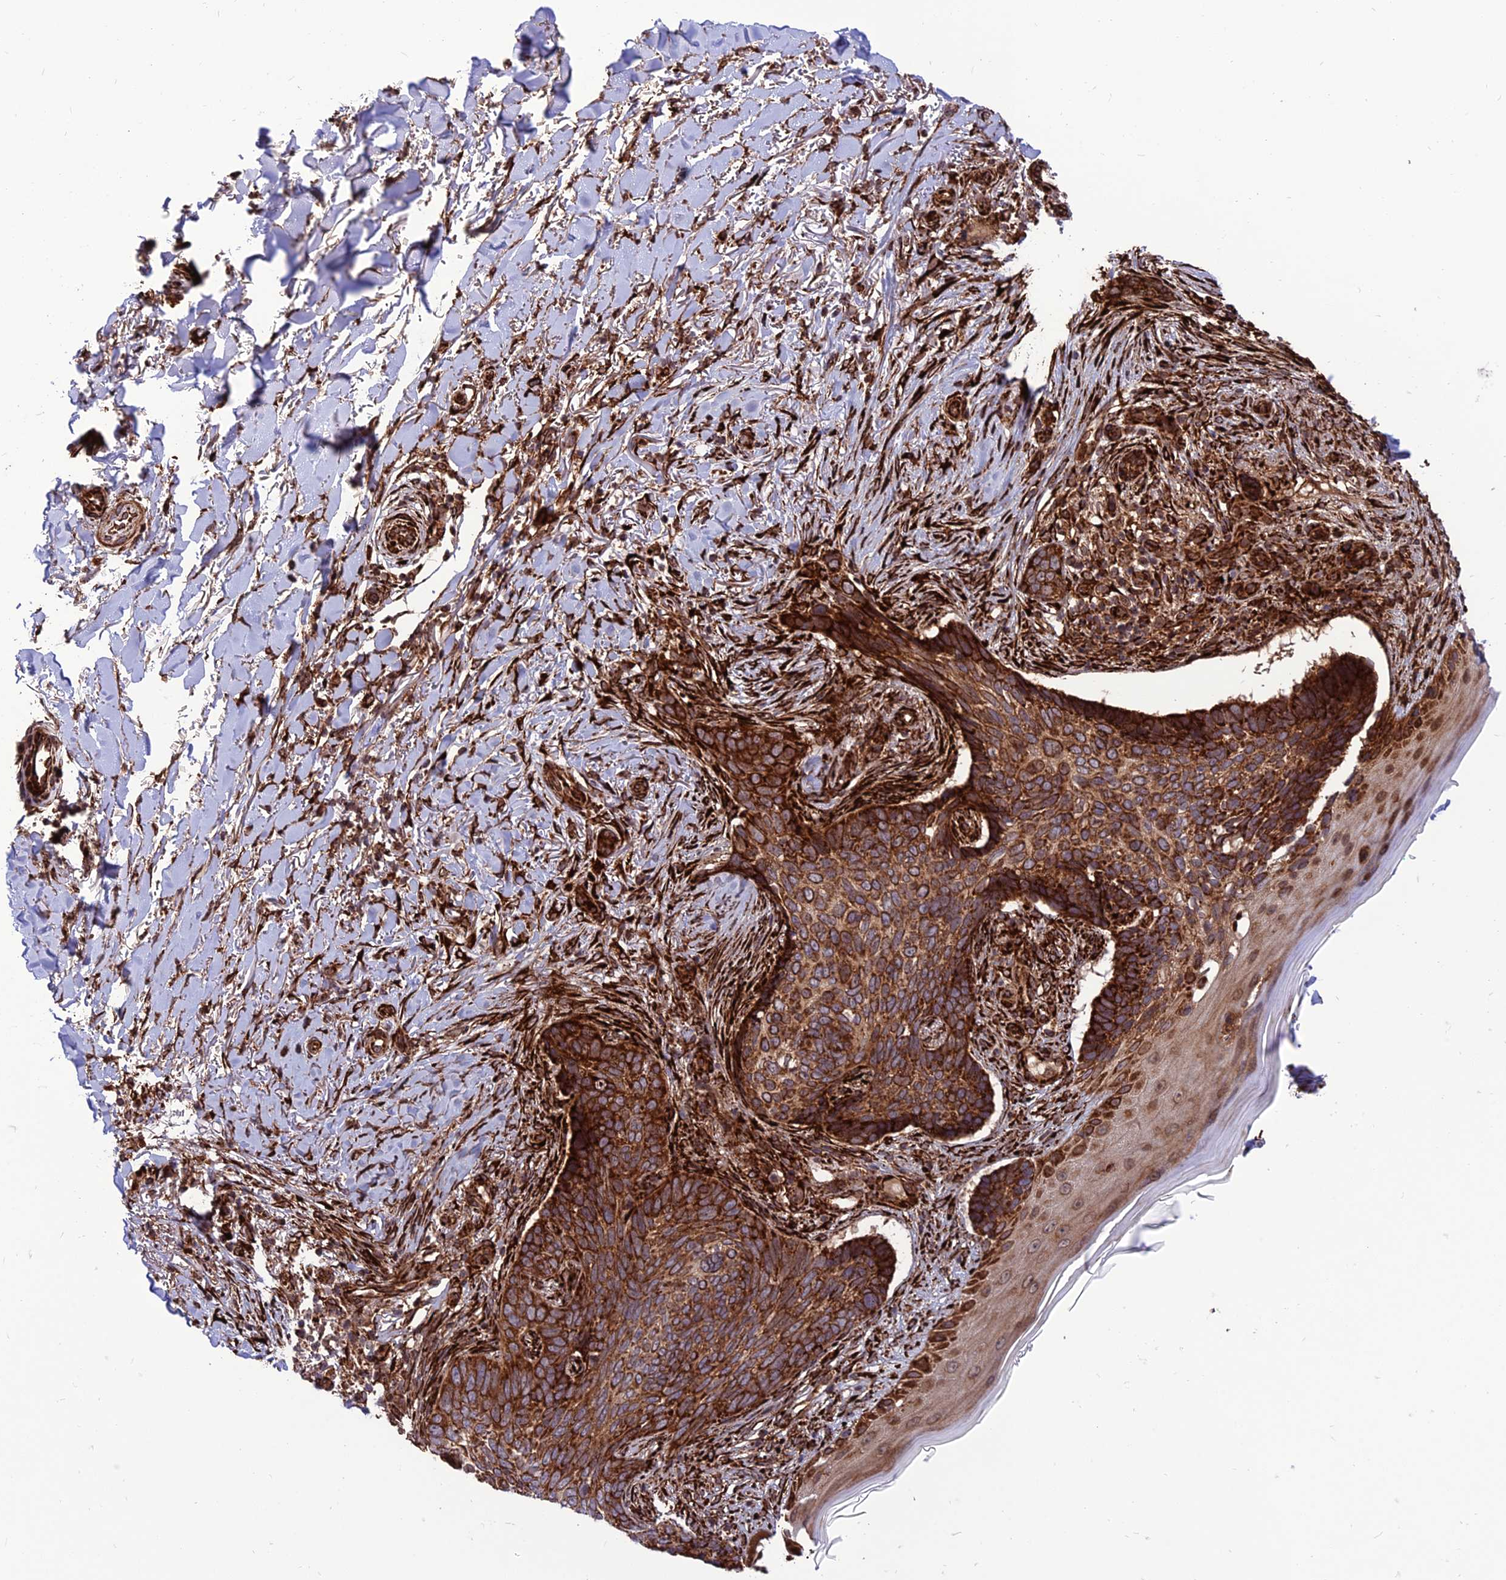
{"staining": {"intensity": "strong", "quantity": ">75%", "location": "cytoplasmic/membranous"}, "tissue": "skin cancer", "cell_type": "Tumor cells", "image_type": "cancer", "snomed": [{"axis": "morphology", "description": "Normal tissue, NOS"}, {"axis": "morphology", "description": "Basal cell carcinoma"}, {"axis": "topography", "description": "Skin"}], "caption": "Skin cancer was stained to show a protein in brown. There is high levels of strong cytoplasmic/membranous expression in about >75% of tumor cells.", "gene": "CRTAP", "patient": {"sex": "female", "age": 67}}